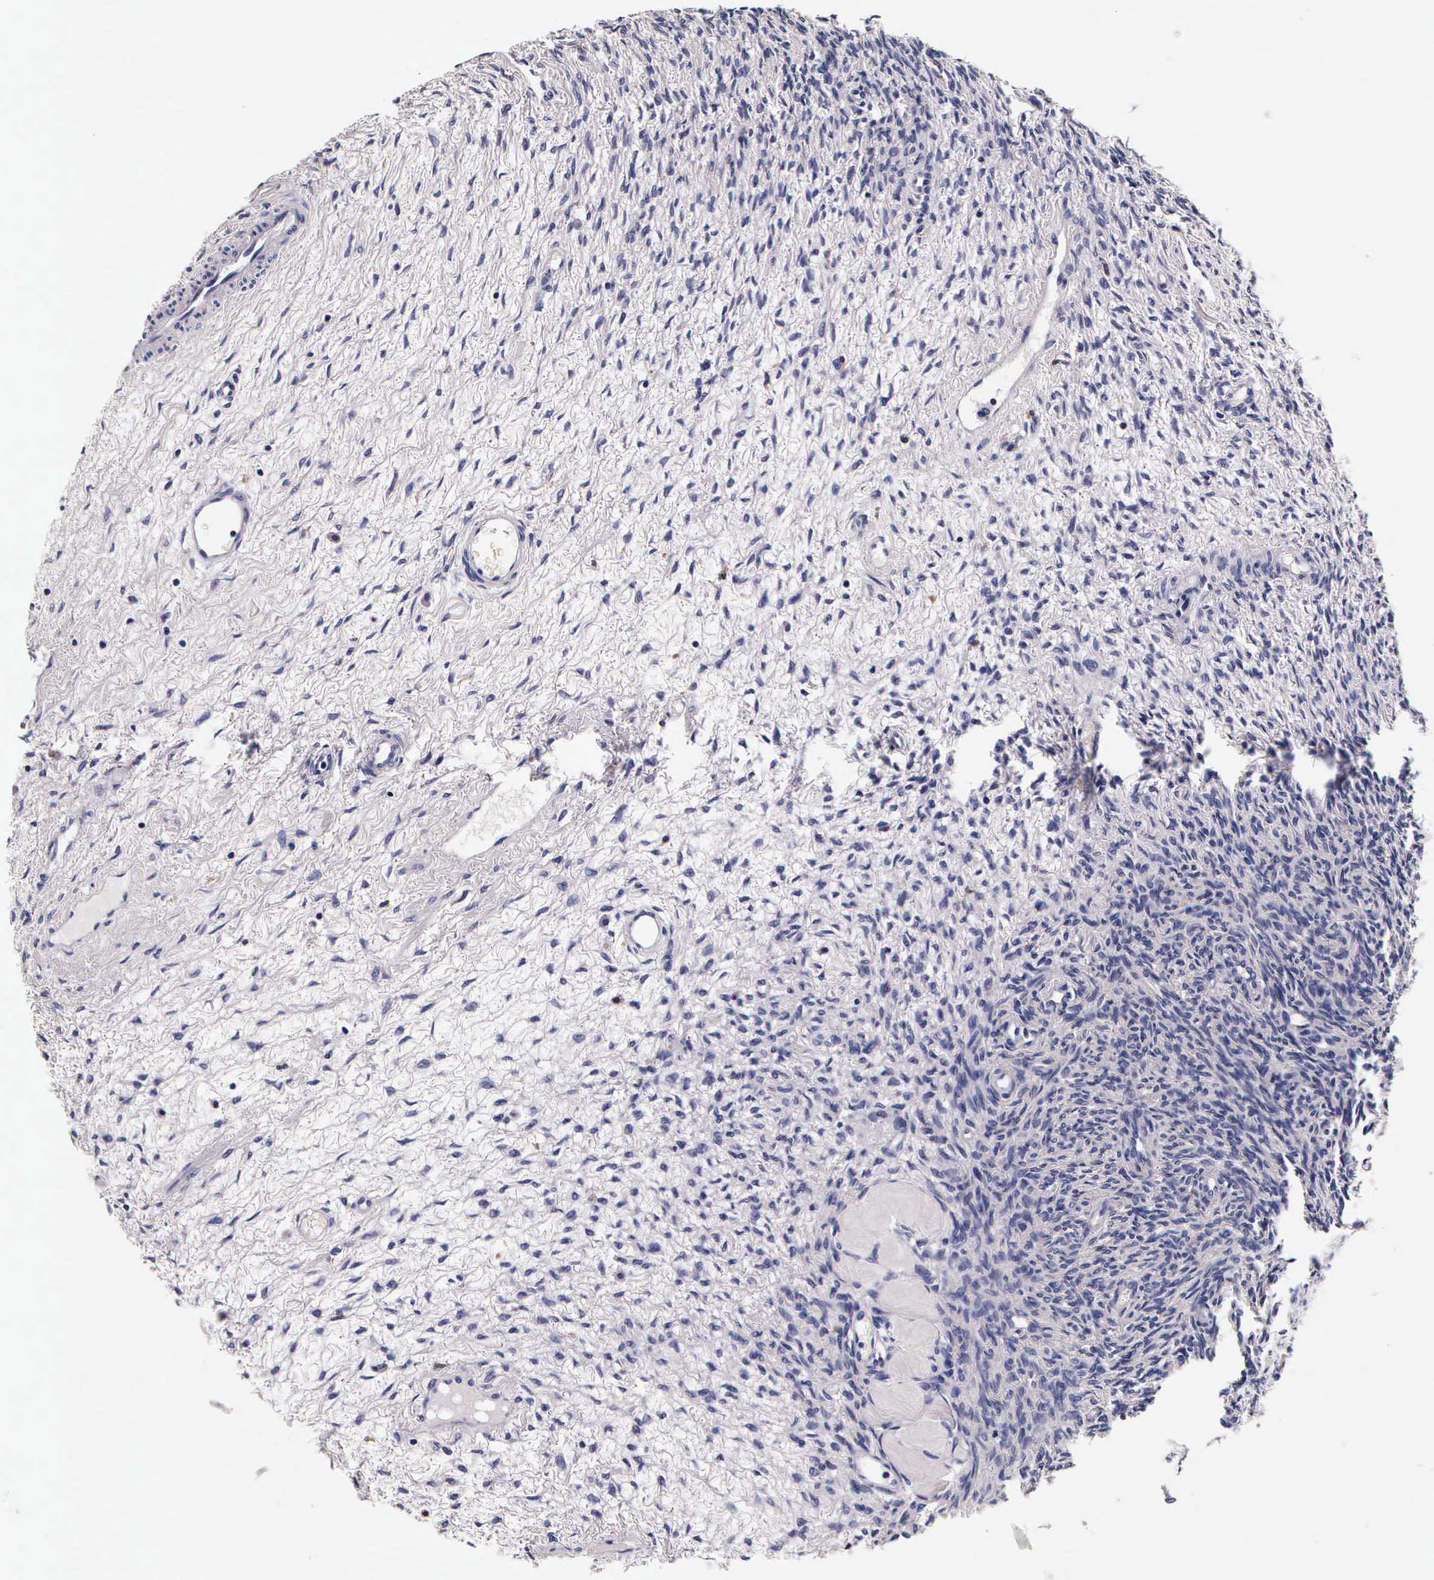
{"staining": {"intensity": "negative", "quantity": "none", "location": "none"}, "tissue": "ovary", "cell_type": "Follicle cells", "image_type": "normal", "snomed": [{"axis": "morphology", "description": "Normal tissue, NOS"}, {"axis": "topography", "description": "Ovary"}], "caption": "IHC image of normal ovary stained for a protein (brown), which reveals no positivity in follicle cells.", "gene": "CTSB", "patient": {"sex": "female", "age": 32}}